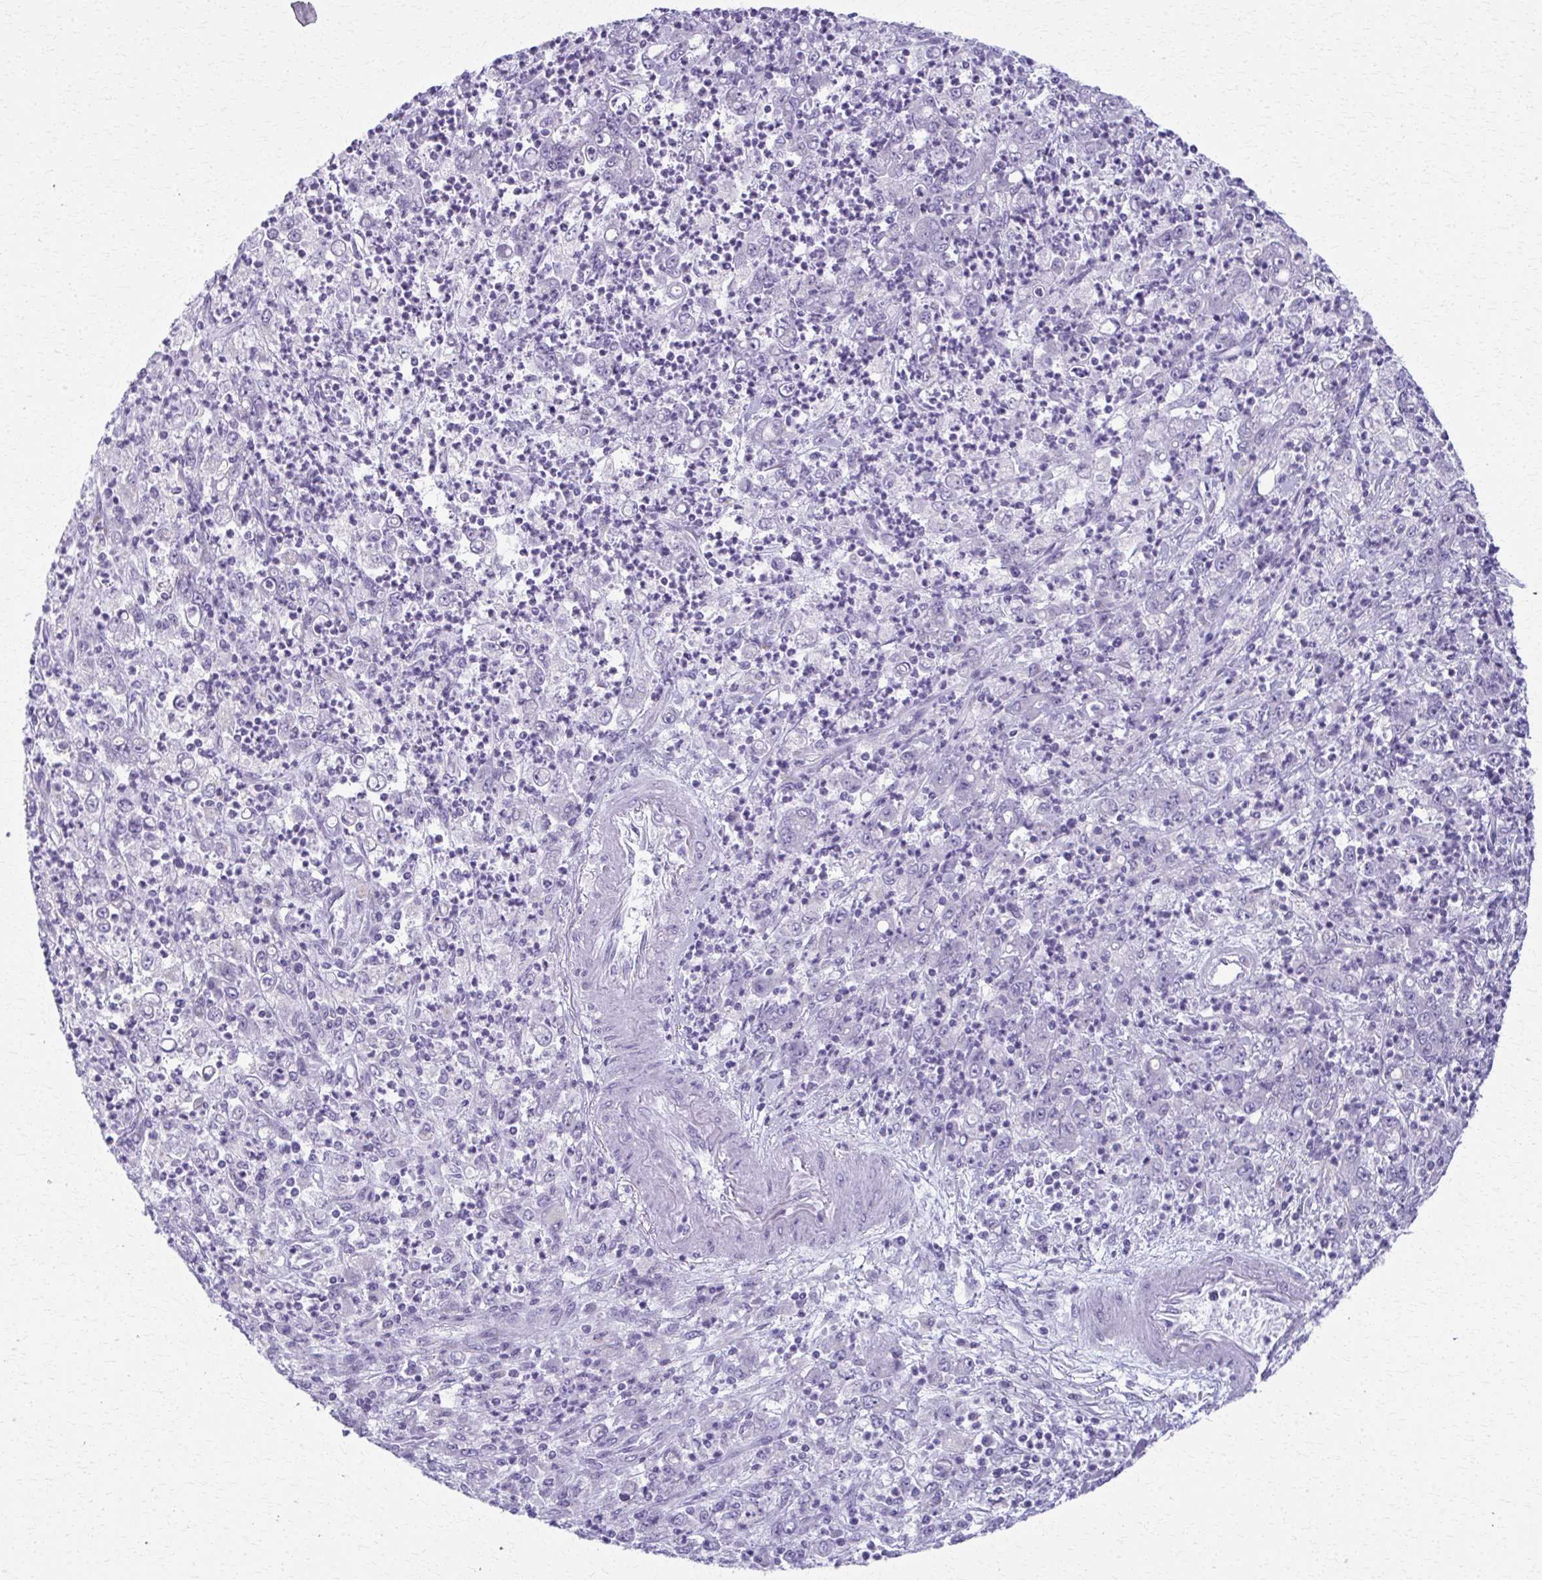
{"staining": {"intensity": "negative", "quantity": "none", "location": "none"}, "tissue": "stomach cancer", "cell_type": "Tumor cells", "image_type": "cancer", "snomed": [{"axis": "morphology", "description": "Adenocarcinoma, NOS"}, {"axis": "topography", "description": "Stomach, lower"}], "caption": "A photomicrograph of human stomach adenocarcinoma is negative for staining in tumor cells.", "gene": "SCLY", "patient": {"sex": "female", "age": 71}}